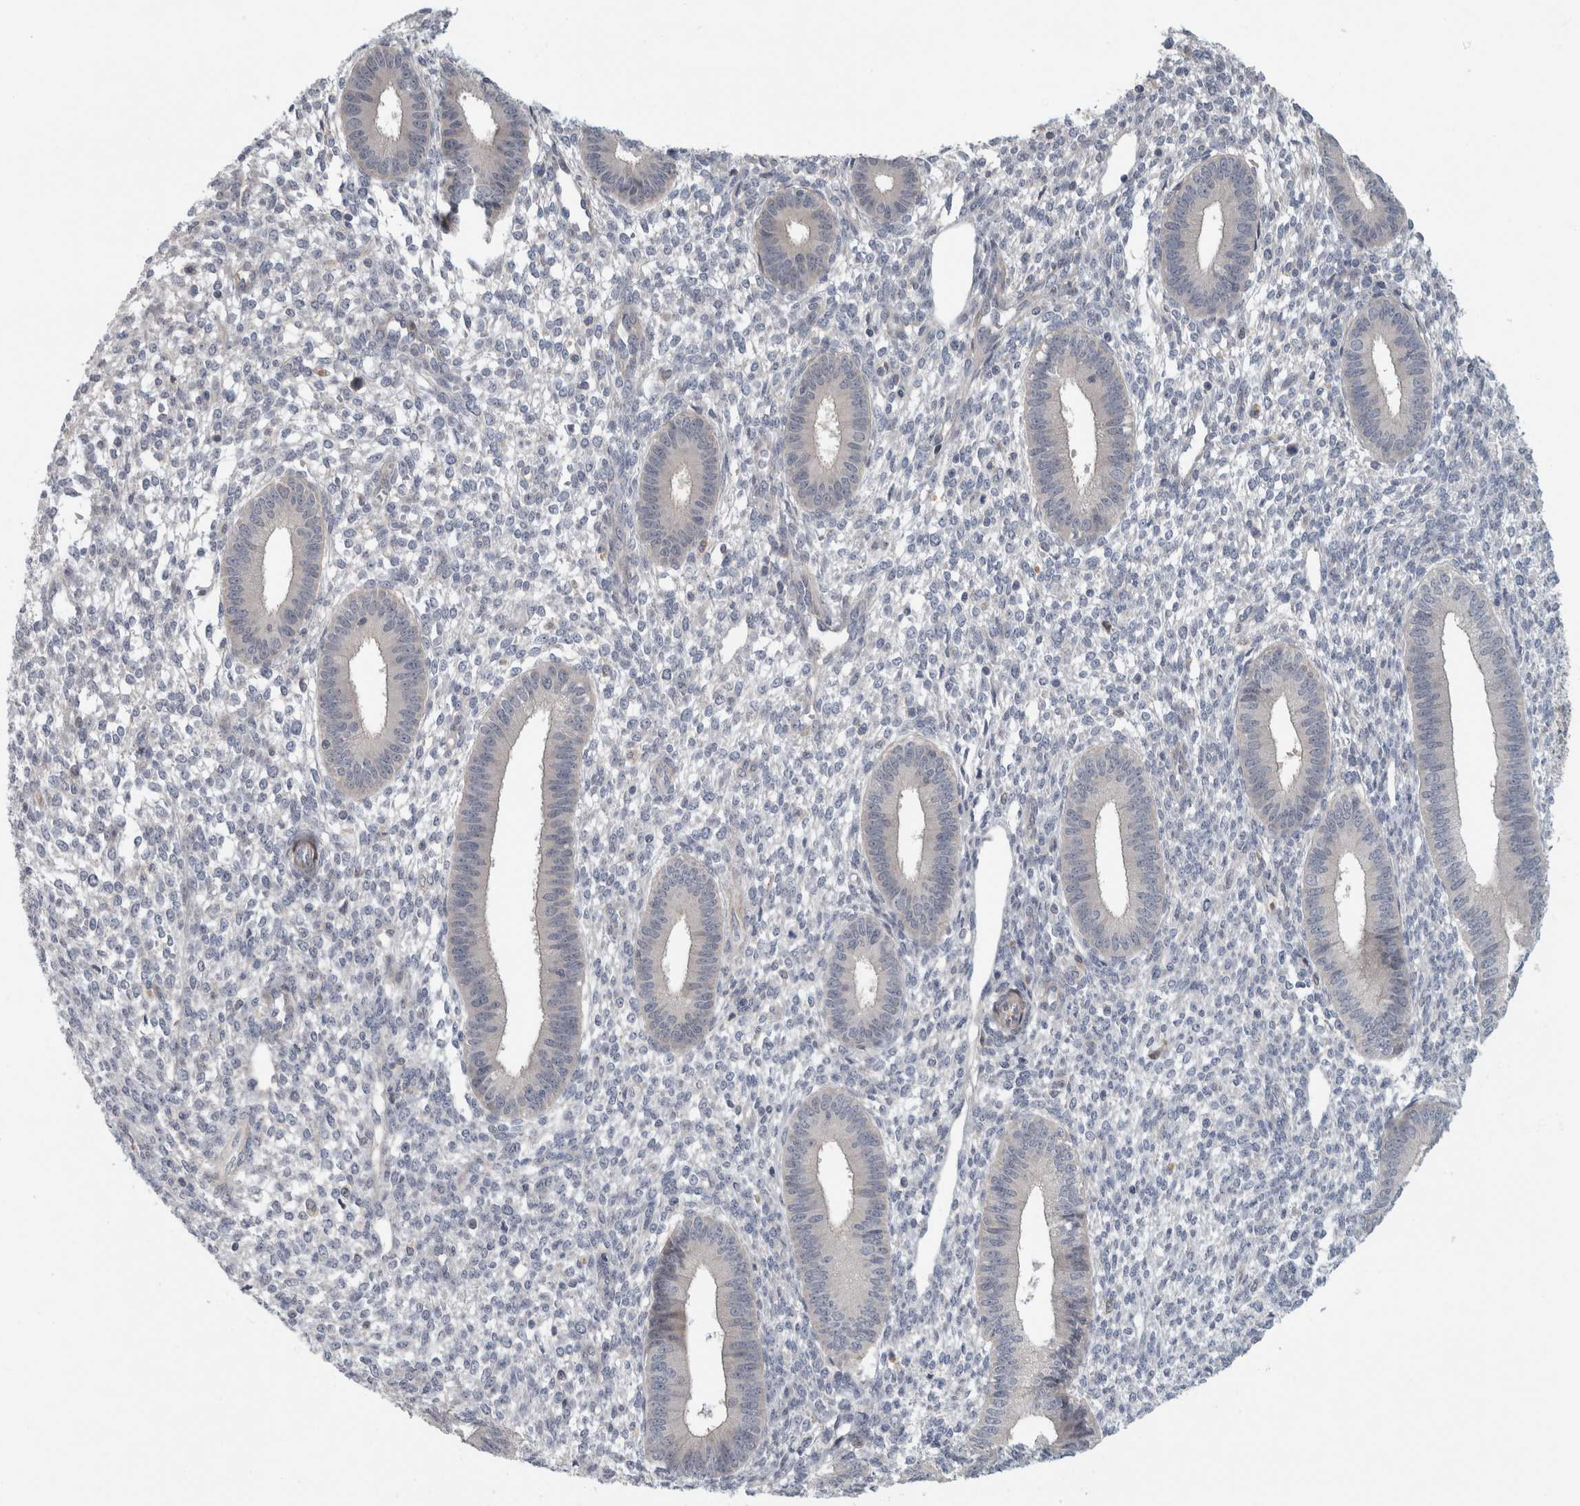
{"staining": {"intensity": "weak", "quantity": "<25%", "location": "cytoplasmic/membranous"}, "tissue": "endometrium", "cell_type": "Cells in endometrial stroma", "image_type": "normal", "snomed": [{"axis": "morphology", "description": "Normal tissue, NOS"}, {"axis": "topography", "description": "Endometrium"}], "caption": "High magnification brightfield microscopy of normal endometrium stained with DAB (3,3'-diaminobenzidine) (brown) and counterstained with hematoxylin (blue): cells in endometrial stroma show no significant expression. (Stains: DAB immunohistochemistry with hematoxylin counter stain, Microscopy: brightfield microscopy at high magnification).", "gene": "ZNF804B", "patient": {"sex": "female", "age": 46}}